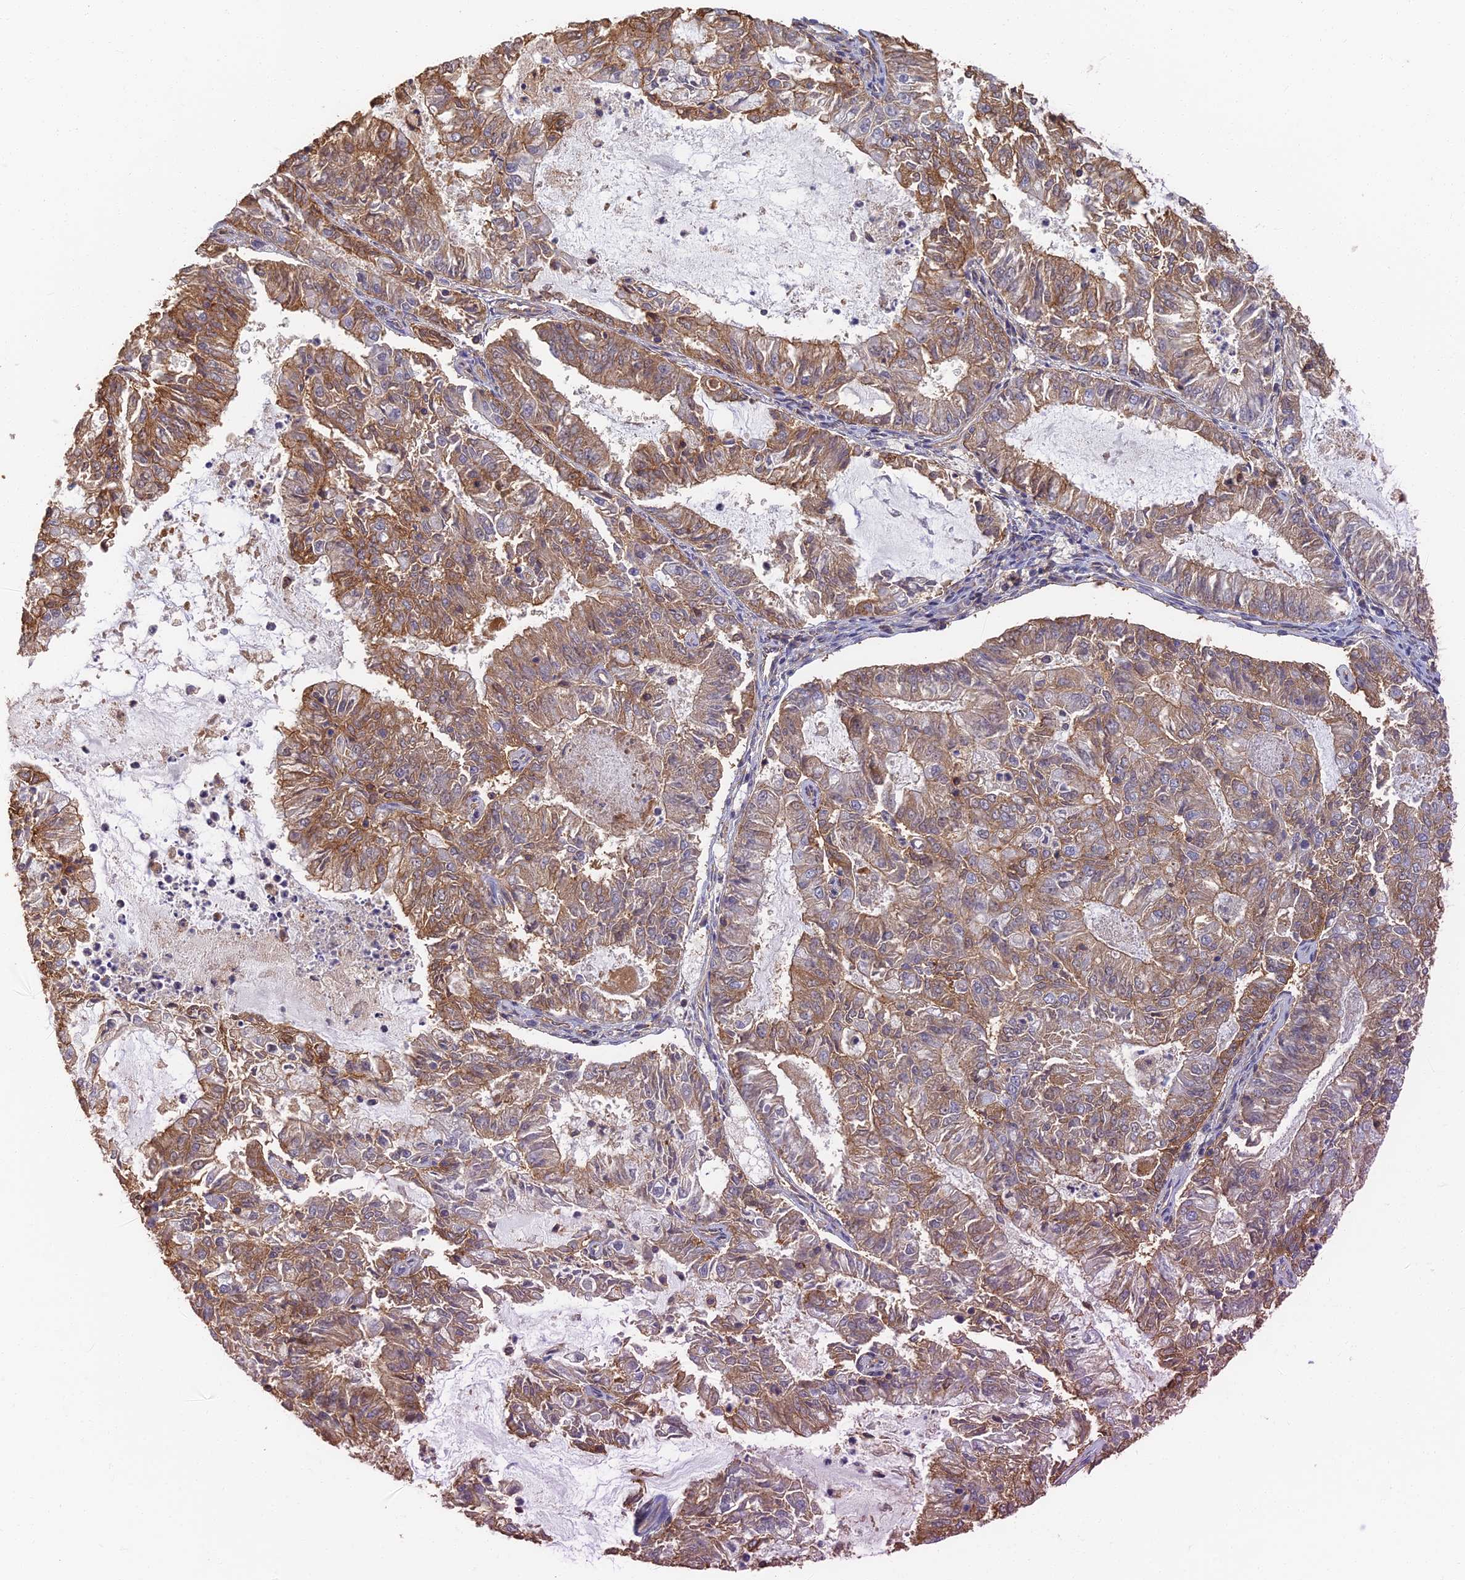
{"staining": {"intensity": "moderate", "quantity": ">75%", "location": "cytoplasmic/membranous"}, "tissue": "endometrial cancer", "cell_type": "Tumor cells", "image_type": "cancer", "snomed": [{"axis": "morphology", "description": "Adenocarcinoma, NOS"}, {"axis": "topography", "description": "Endometrium"}], "caption": "Immunohistochemical staining of endometrial cancer shows medium levels of moderate cytoplasmic/membranous staining in about >75% of tumor cells. Nuclei are stained in blue.", "gene": "LRRN3", "patient": {"sex": "female", "age": 57}}